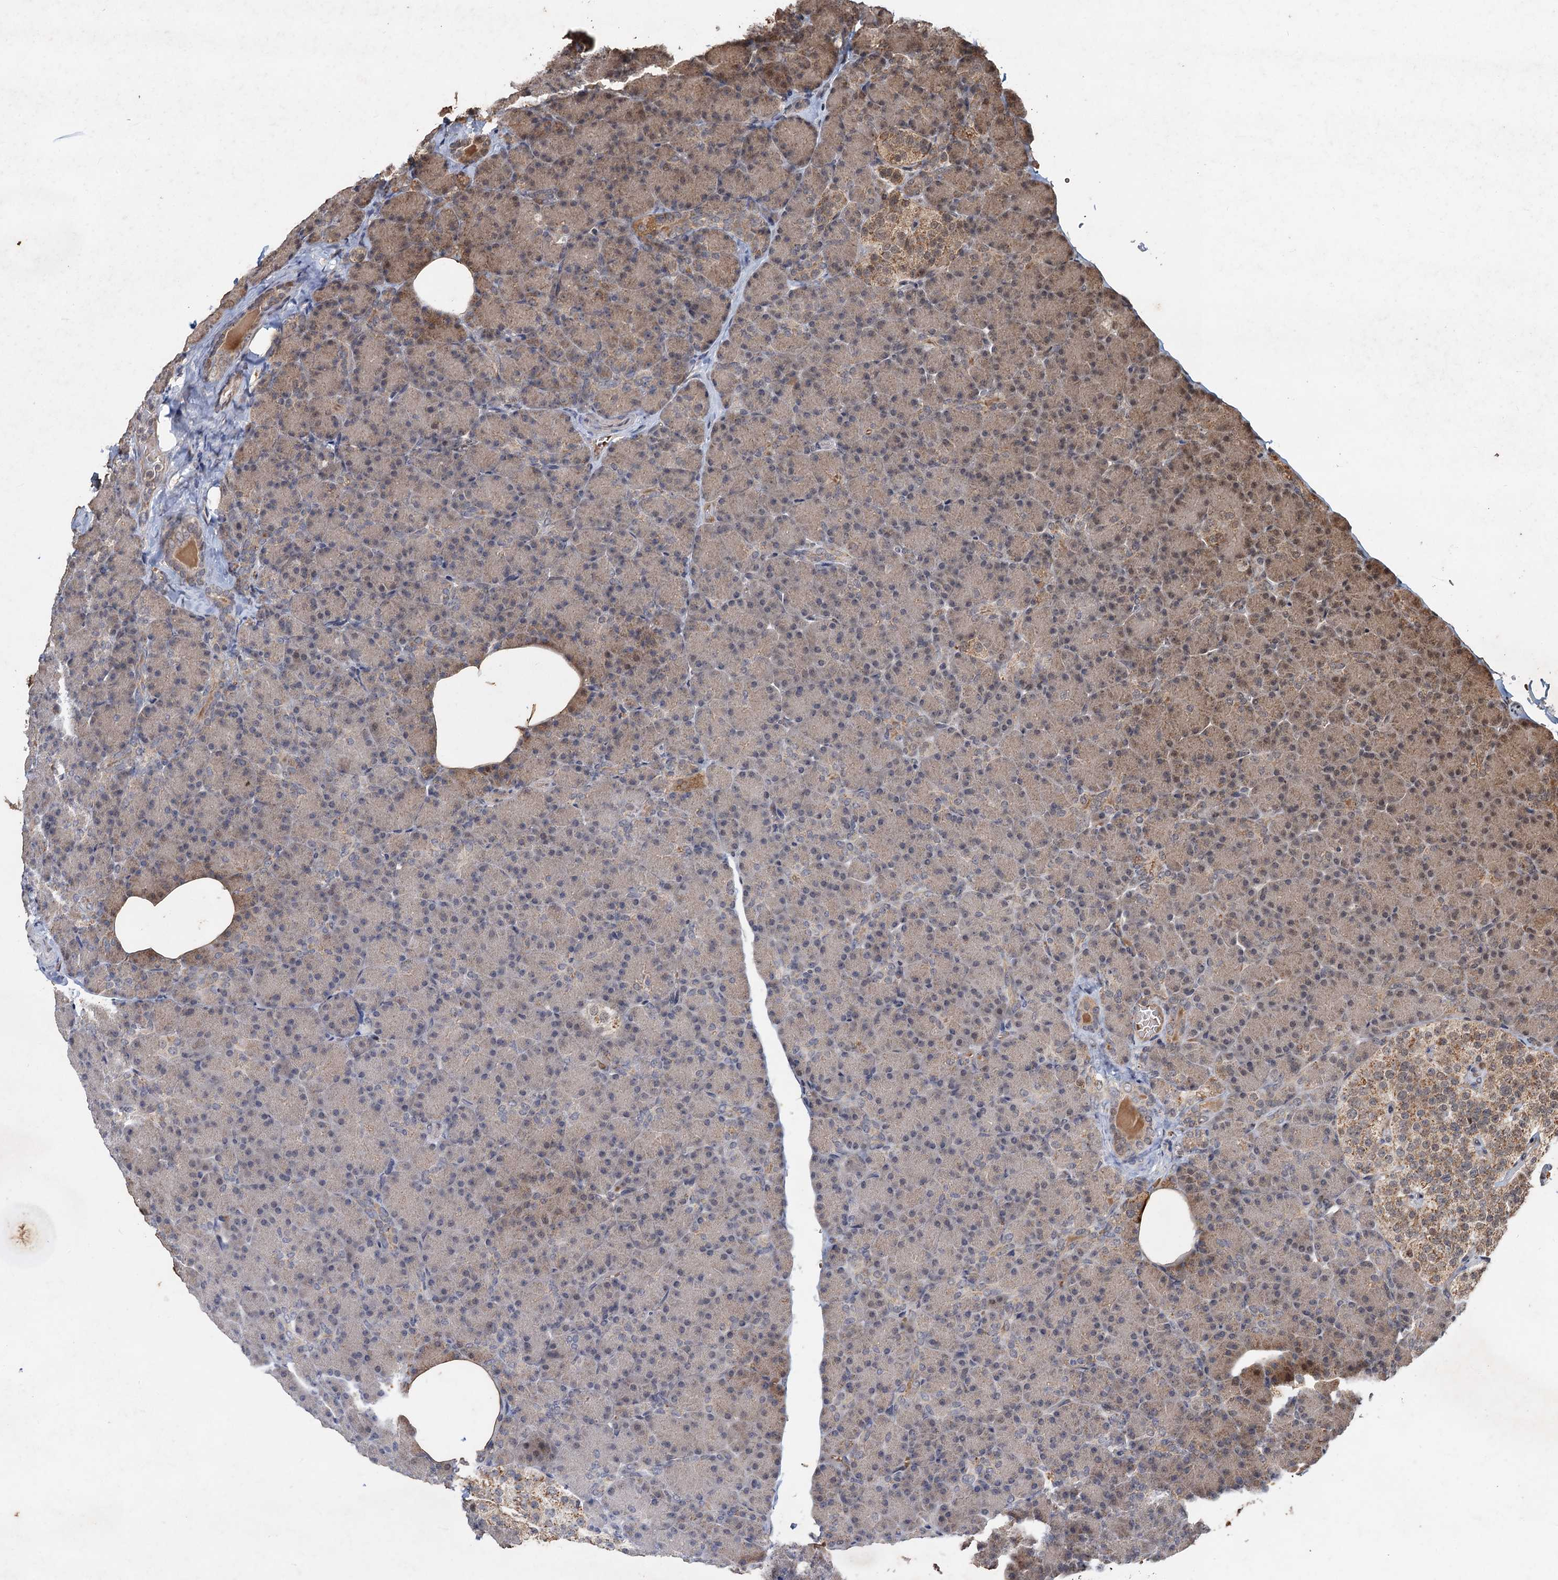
{"staining": {"intensity": "moderate", "quantity": "25%-75%", "location": "cytoplasmic/membranous,nuclear"}, "tissue": "pancreas", "cell_type": "Exocrine glandular cells", "image_type": "normal", "snomed": [{"axis": "morphology", "description": "Normal tissue, NOS"}, {"axis": "topography", "description": "Pancreas"}], "caption": "Brown immunohistochemical staining in normal human pancreas exhibits moderate cytoplasmic/membranous,nuclear expression in about 25%-75% of exocrine glandular cells. The staining was performed using DAB (3,3'-diaminobenzidine) to visualize the protein expression in brown, while the nuclei were stained in blue with hematoxylin (Magnification: 20x).", "gene": "REP15", "patient": {"sex": "female", "age": 43}}